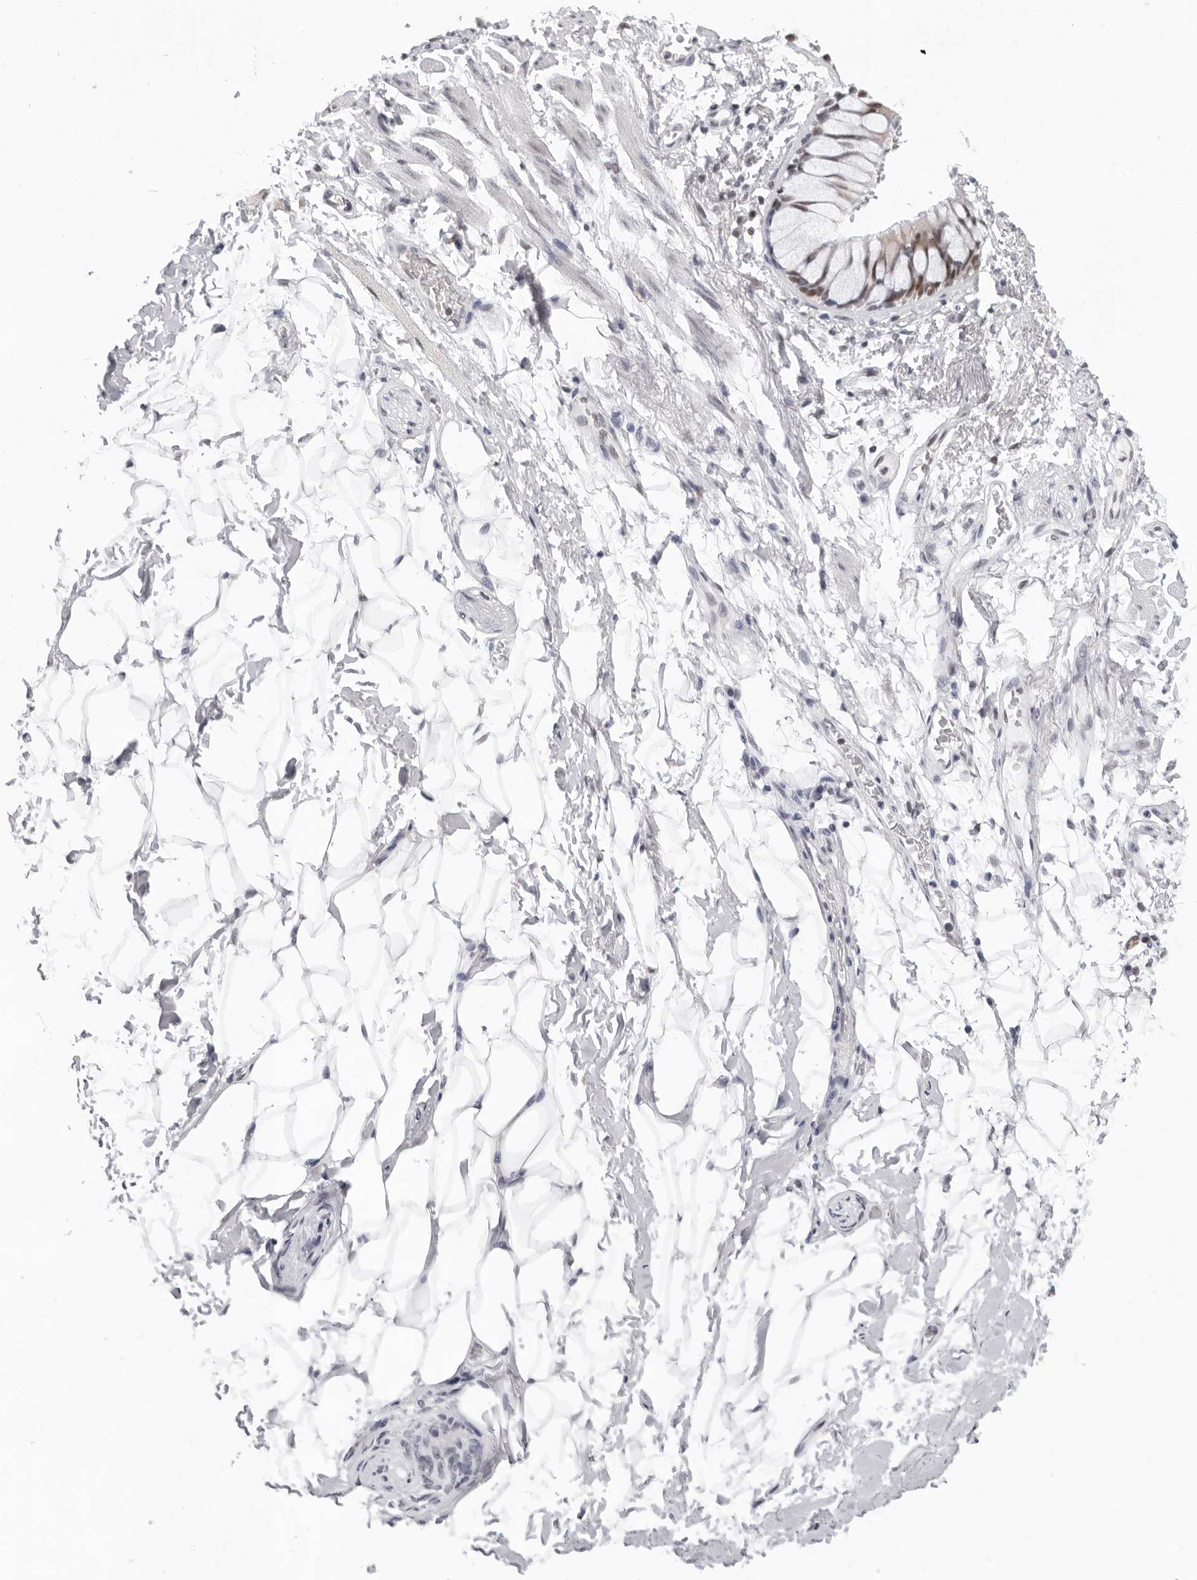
{"staining": {"intensity": "negative", "quantity": "none", "location": "none"}, "tissue": "adipose tissue", "cell_type": "Adipocytes", "image_type": "normal", "snomed": [{"axis": "morphology", "description": "Normal tissue, NOS"}, {"axis": "topography", "description": "Cartilage tissue"}, {"axis": "topography", "description": "Bronchus"}], "caption": "IHC photomicrograph of benign adipose tissue: human adipose tissue stained with DAB exhibits no significant protein staining in adipocytes. (DAB (3,3'-diaminobenzidine) IHC, high magnification).", "gene": "USP1", "patient": {"sex": "female", "age": 73}}